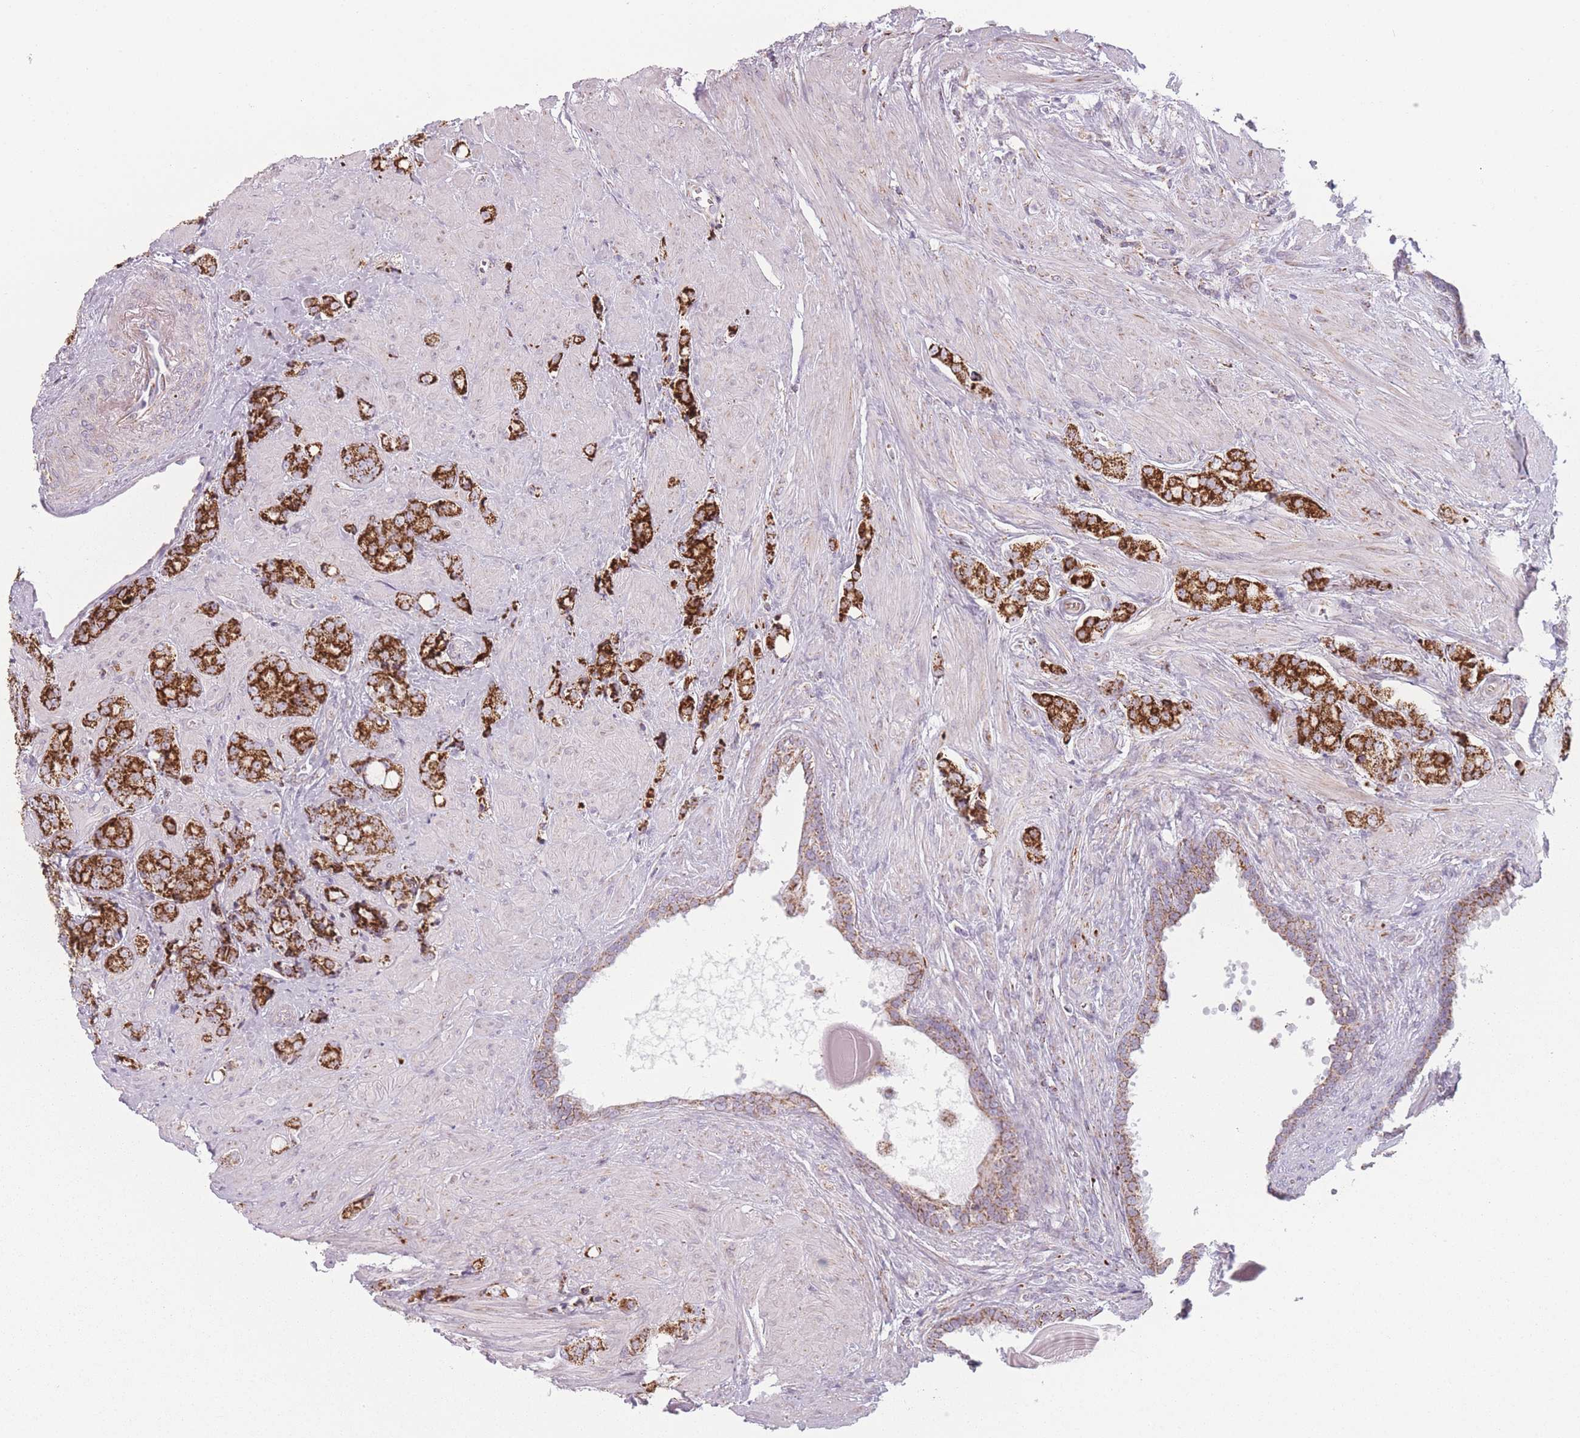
{"staining": {"intensity": "strong", "quantity": ">75%", "location": "cytoplasmic/membranous"}, "tissue": "prostate cancer", "cell_type": "Tumor cells", "image_type": "cancer", "snomed": [{"axis": "morphology", "description": "Adenocarcinoma, High grade"}, {"axis": "topography", "description": "Prostate"}], "caption": "This histopathology image demonstrates immunohistochemistry (IHC) staining of human prostate cancer (adenocarcinoma (high-grade)), with high strong cytoplasmic/membranous staining in about >75% of tumor cells.", "gene": "DCHS1", "patient": {"sex": "male", "age": 62}}